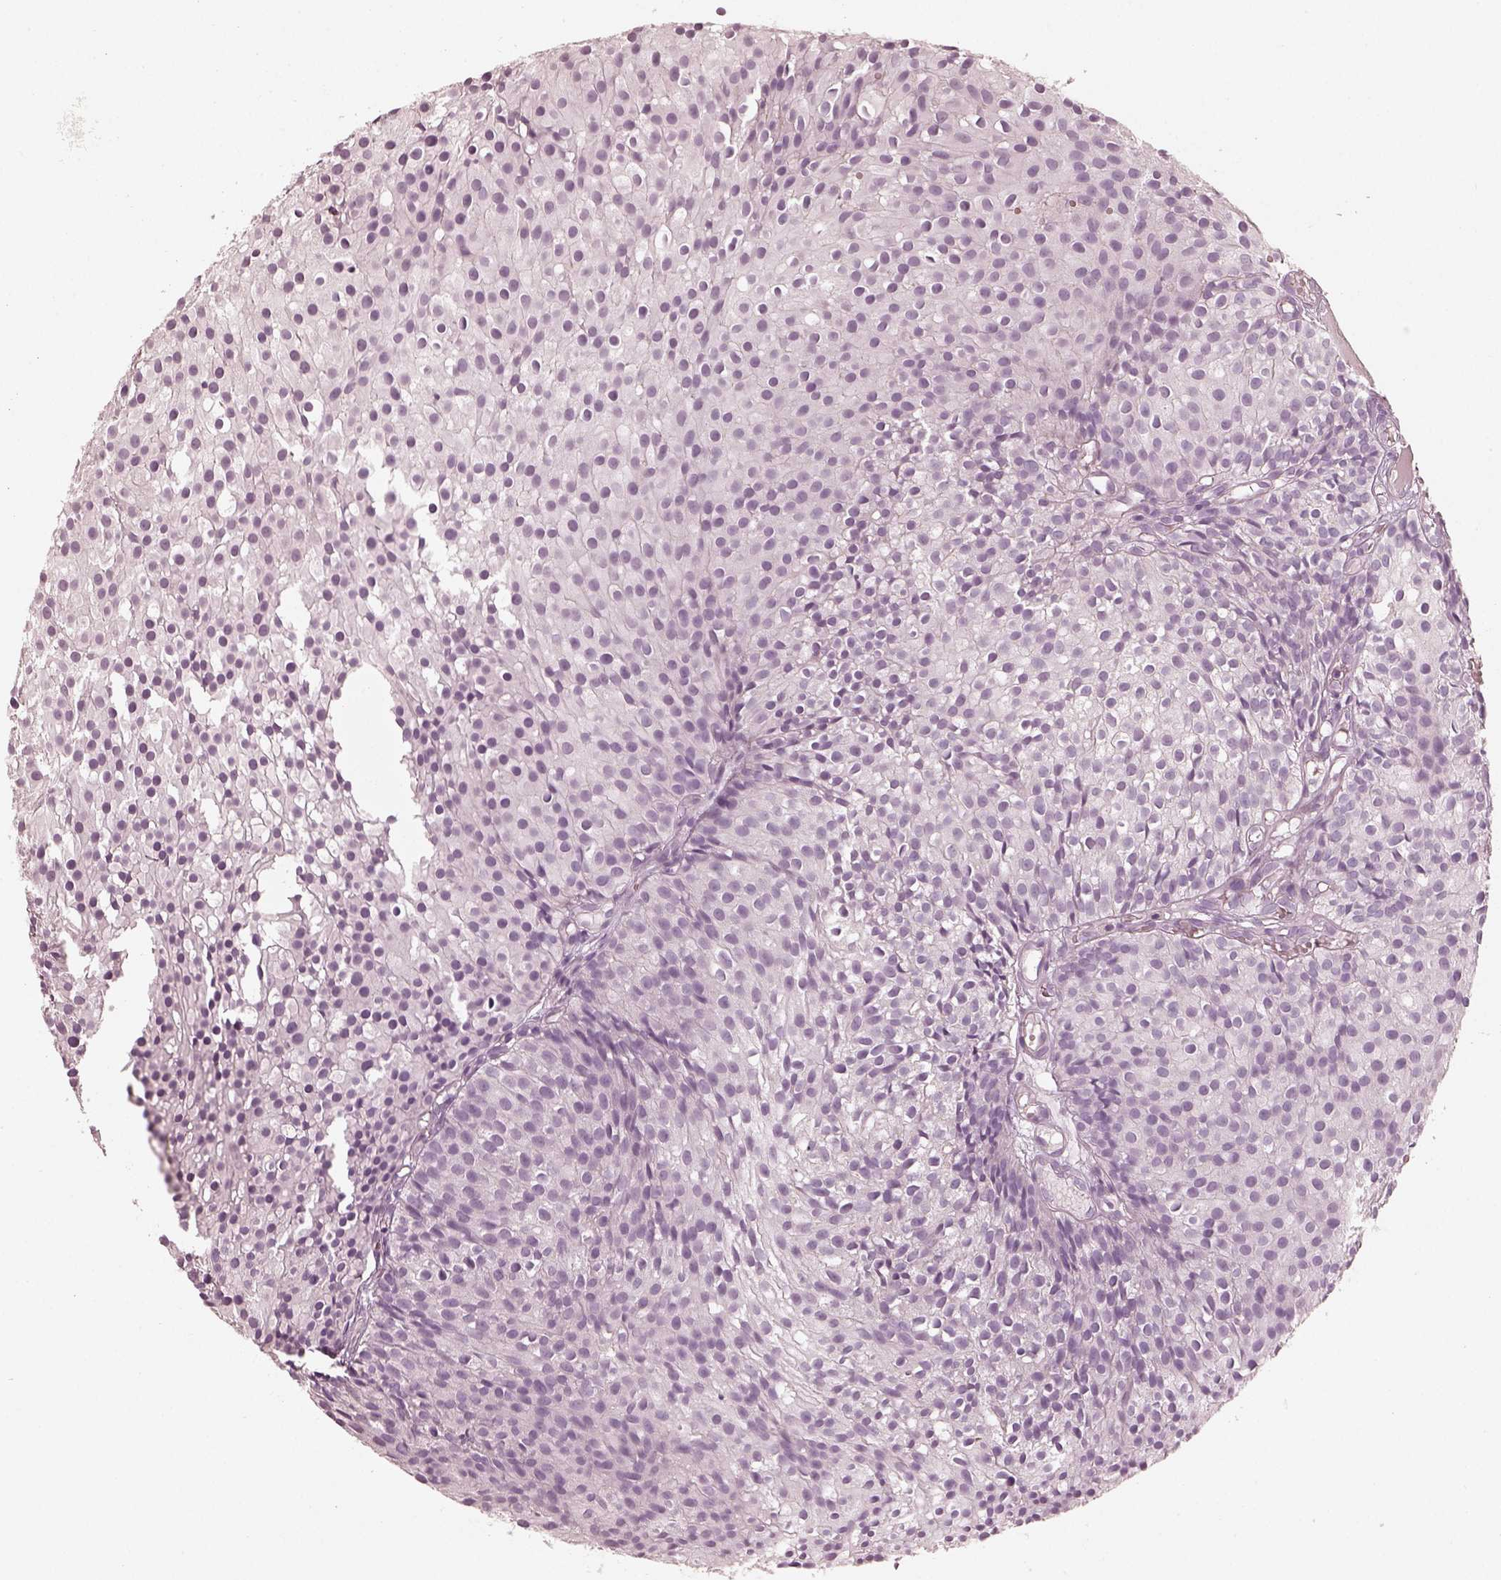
{"staining": {"intensity": "negative", "quantity": "none", "location": "none"}, "tissue": "urothelial cancer", "cell_type": "Tumor cells", "image_type": "cancer", "snomed": [{"axis": "morphology", "description": "Urothelial carcinoma, Low grade"}, {"axis": "topography", "description": "Urinary bladder"}], "caption": "Immunohistochemistry of human urothelial cancer exhibits no positivity in tumor cells.", "gene": "PRLHR", "patient": {"sex": "male", "age": 63}}